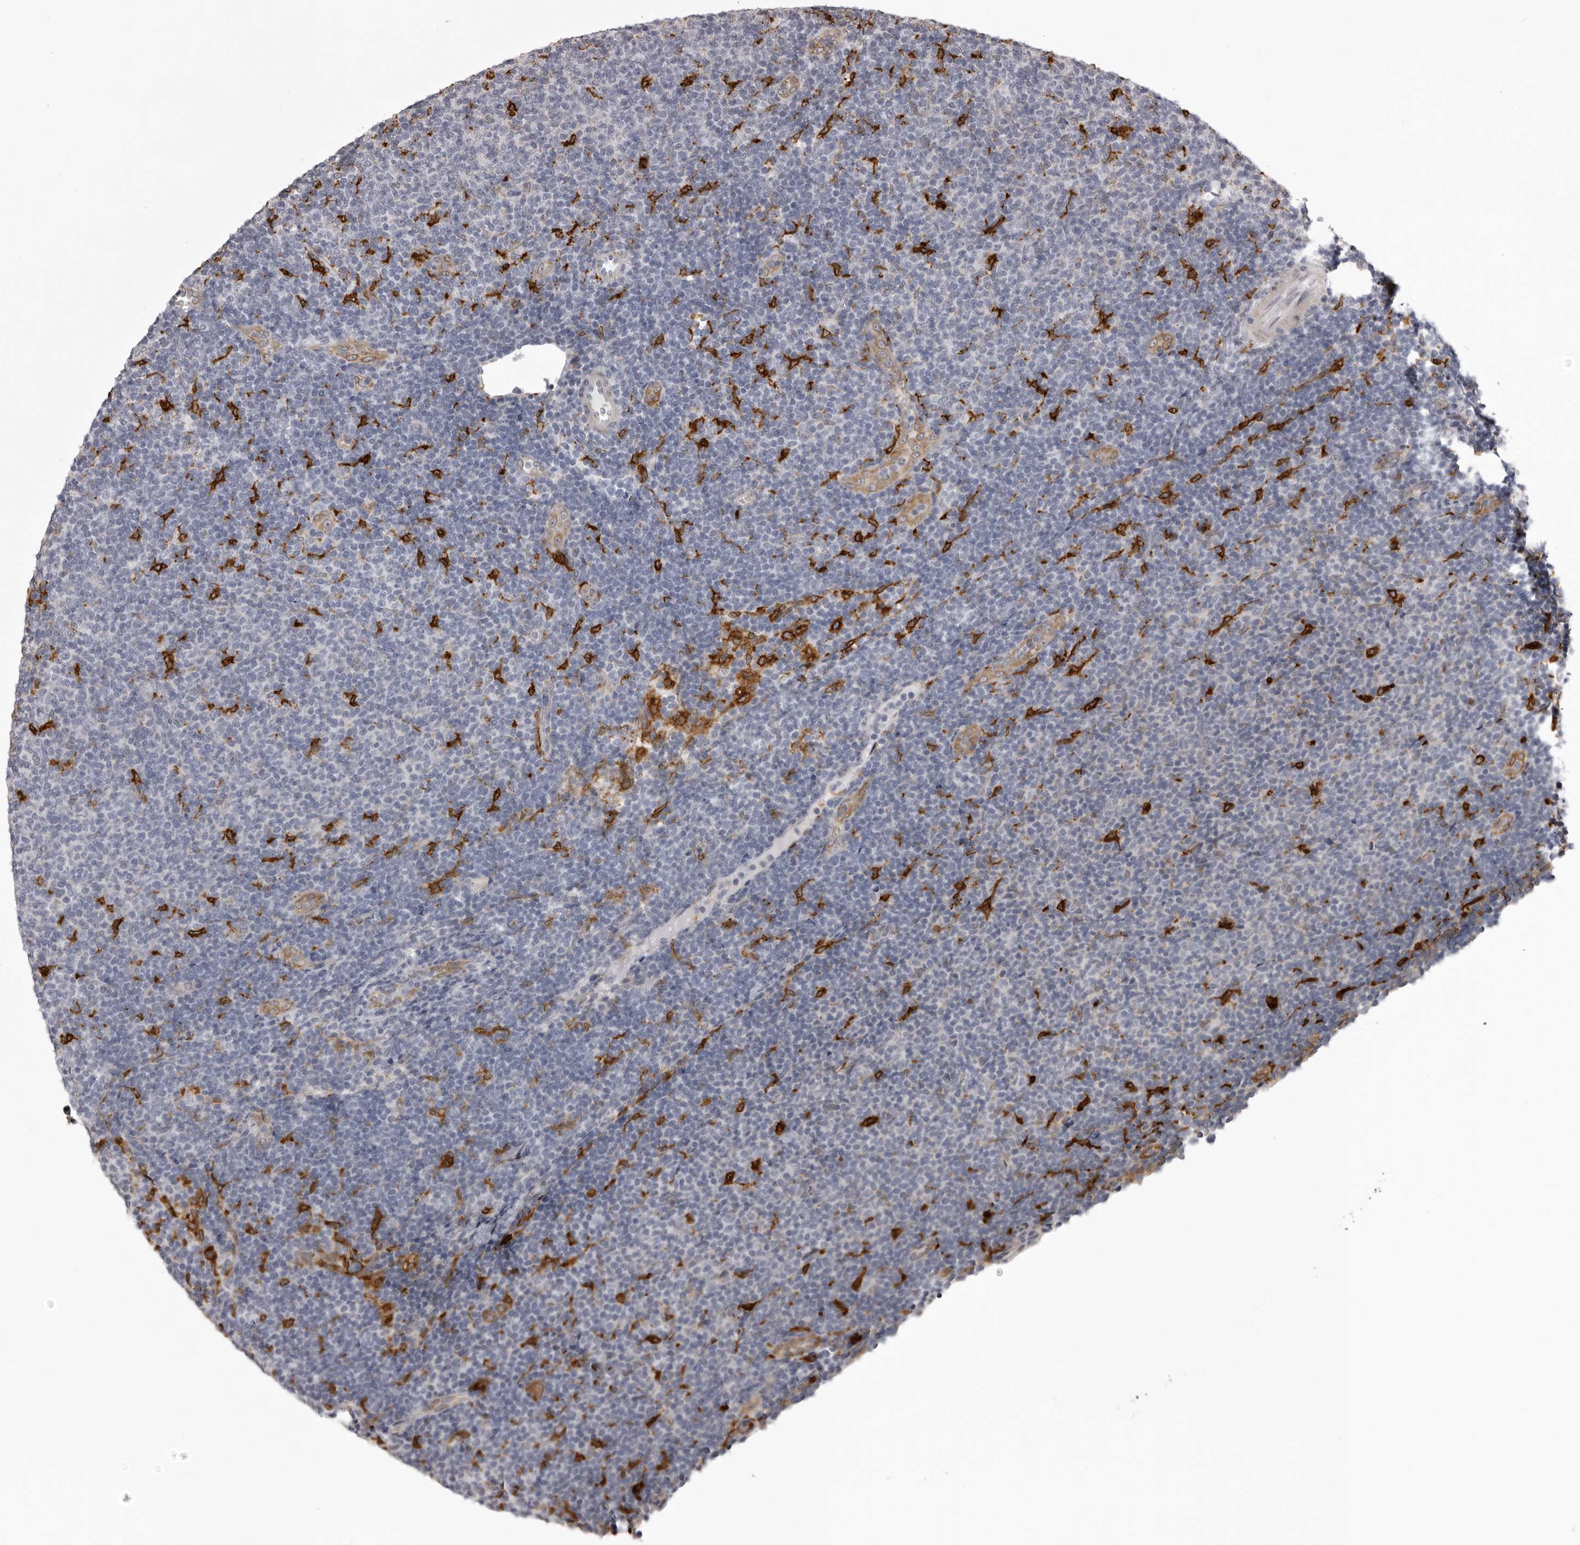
{"staining": {"intensity": "negative", "quantity": "none", "location": "none"}, "tissue": "lymphoma", "cell_type": "Tumor cells", "image_type": "cancer", "snomed": [{"axis": "morphology", "description": "Malignant lymphoma, non-Hodgkin's type, Low grade"}, {"axis": "topography", "description": "Lymph node"}], "caption": "The photomicrograph exhibits no staining of tumor cells in low-grade malignant lymphoma, non-Hodgkin's type.", "gene": "NCEH1", "patient": {"sex": "male", "age": 66}}